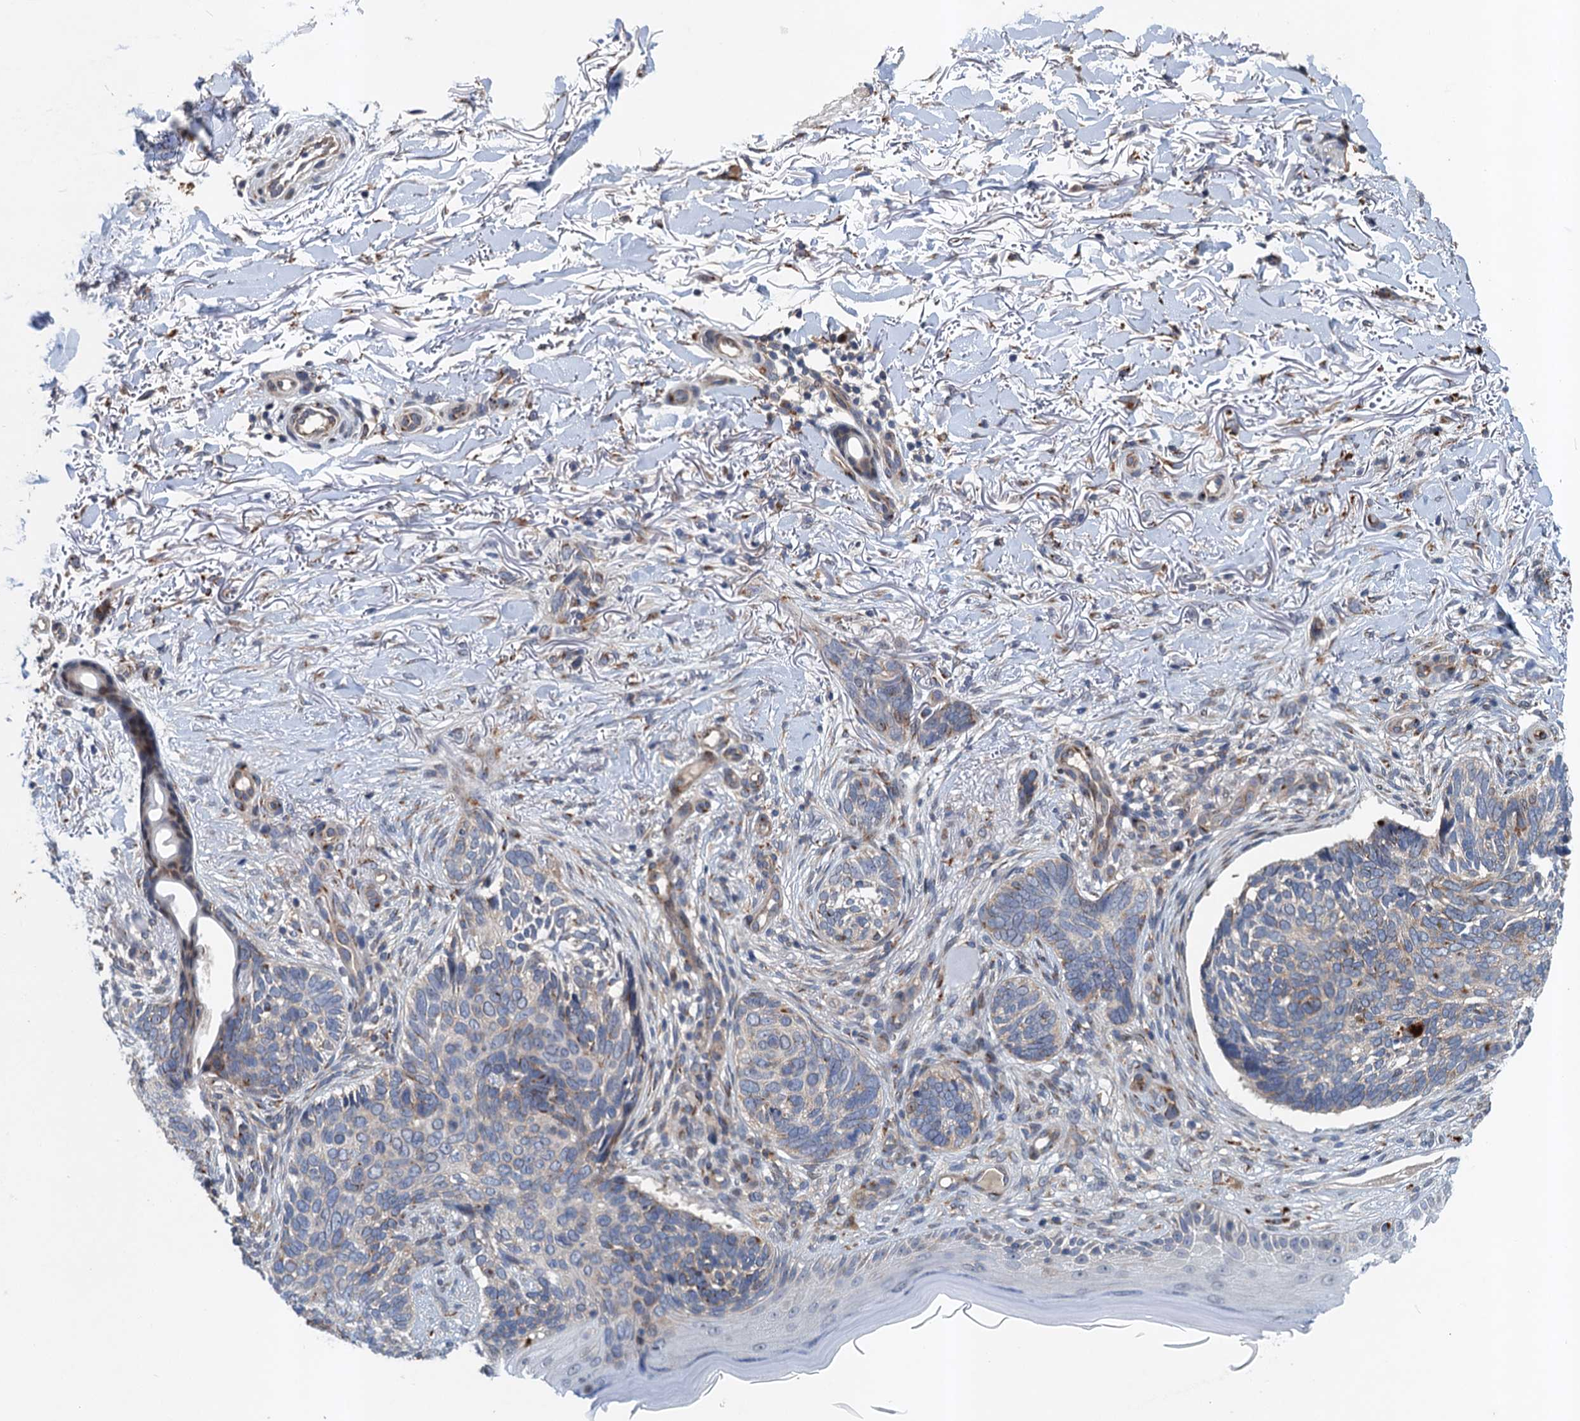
{"staining": {"intensity": "negative", "quantity": "none", "location": "none"}, "tissue": "skin cancer", "cell_type": "Tumor cells", "image_type": "cancer", "snomed": [{"axis": "morphology", "description": "Normal tissue, NOS"}, {"axis": "morphology", "description": "Basal cell carcinoma"}, {"axis": "topography", "description": "Skin"}], "caption": "Skin basal cell carcinoma was stained to show a protein in brown. There is no significant staining in tumor cells. Brightfield microscopy of immunohistochemistry (IHC) stained with DAB (brown) and hematoxylin (blue), captured at high magnification.", "gene": "NBEA", "patient": {"sex": "female", "age": 67}}